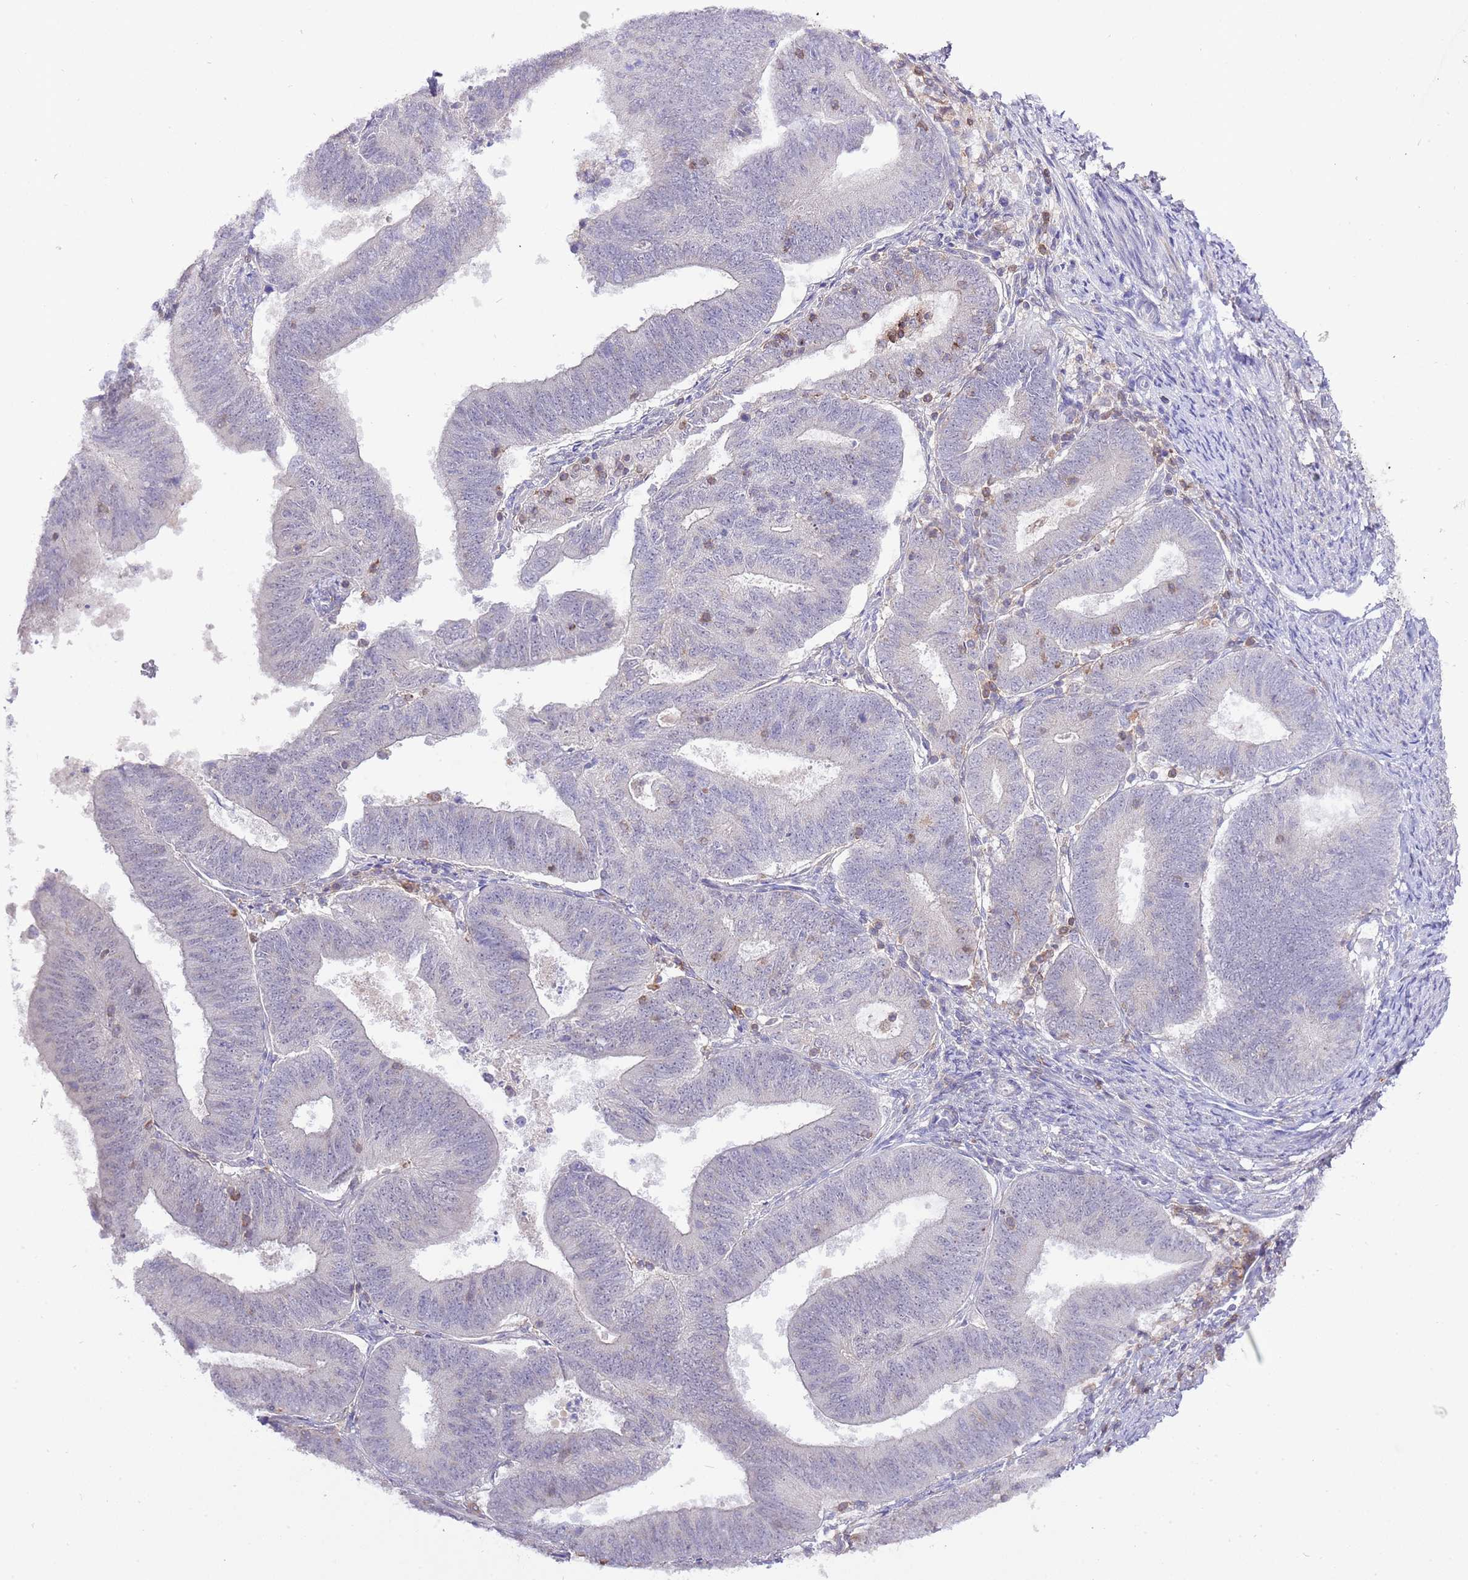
{"staining": {"intensity": "negative", "quantity": "none", "location": "none"}, "tissue": "endometrial cancer", "cell_type": "Tumor cells", "image_type": "cancer", "snomed": [{"axis": "morphology", "description": "Adenocarcinoma, NOS"}, {"axis": "topography", "description": "Endometrium"}], "caption": "High power microscopy image of an IHC micrograph of endometrial cancer (adenocarcinoma), revealing no significant staining in tumor cells.", "gene": "EFHD1", "patient": {"sex": "female", "age": 70}}